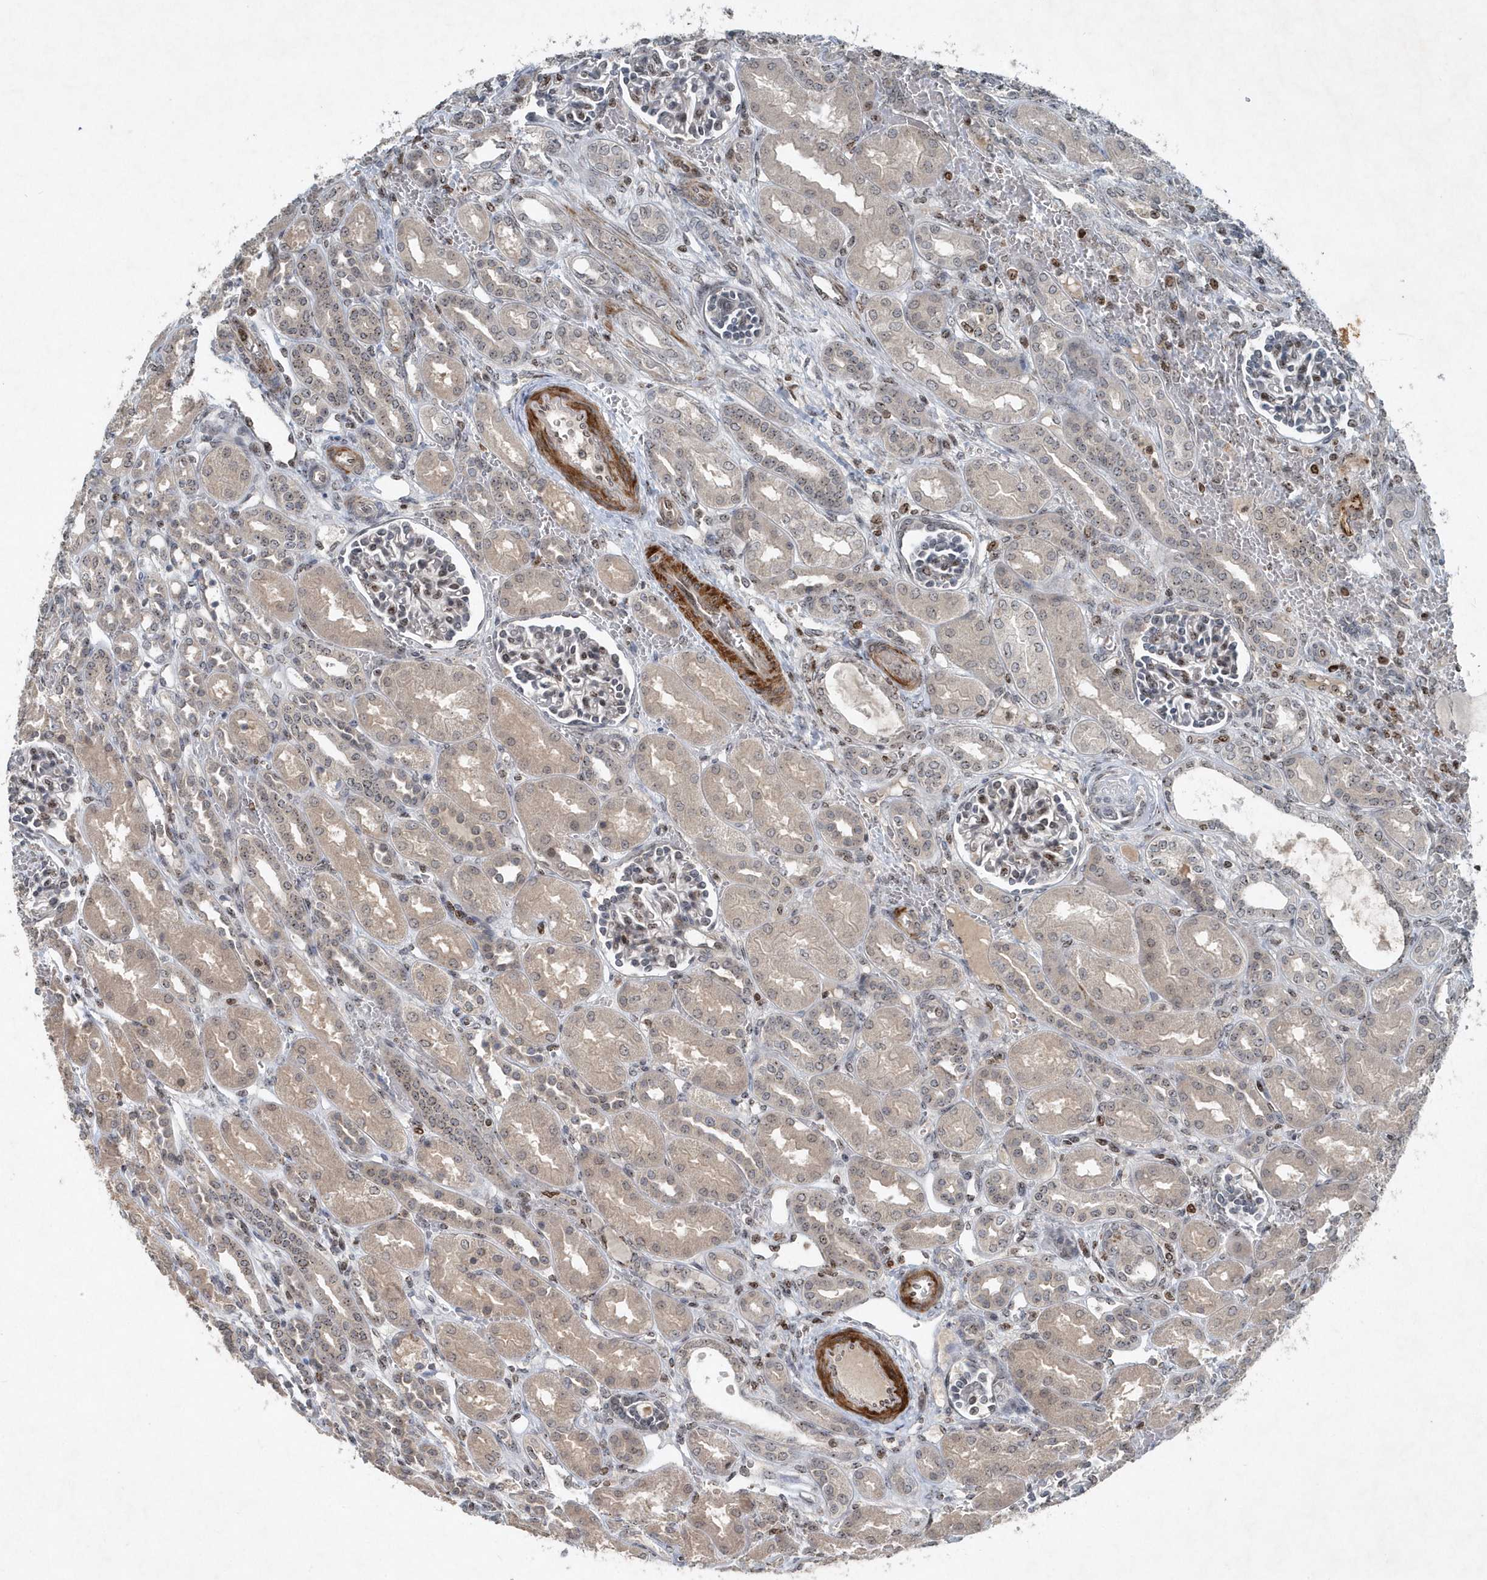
{"staining": {"intensity": "moderate", "quantity": "25%-75%", "location": "nuclear"}, "tissue": "kidney", "cell_type": "Cells in glomeruli", "image_type": "normal", "snomed": [{"axis": "morphology", "description": "Normal tissue, NOS"}, {"axis": "morphology", "description": "Neoplasm, malignant, NOS"}, {"axis": "topography", "description": "Kidney"}], "caption": "High-power microscopy captured an IHC micrograph of normal kidney, revealing moderate nuclear positivity in approximately 25%-75% of cells in glomeruli.", "gene": "QTRT2", "patient": {"sex": "female", "age": 1}}